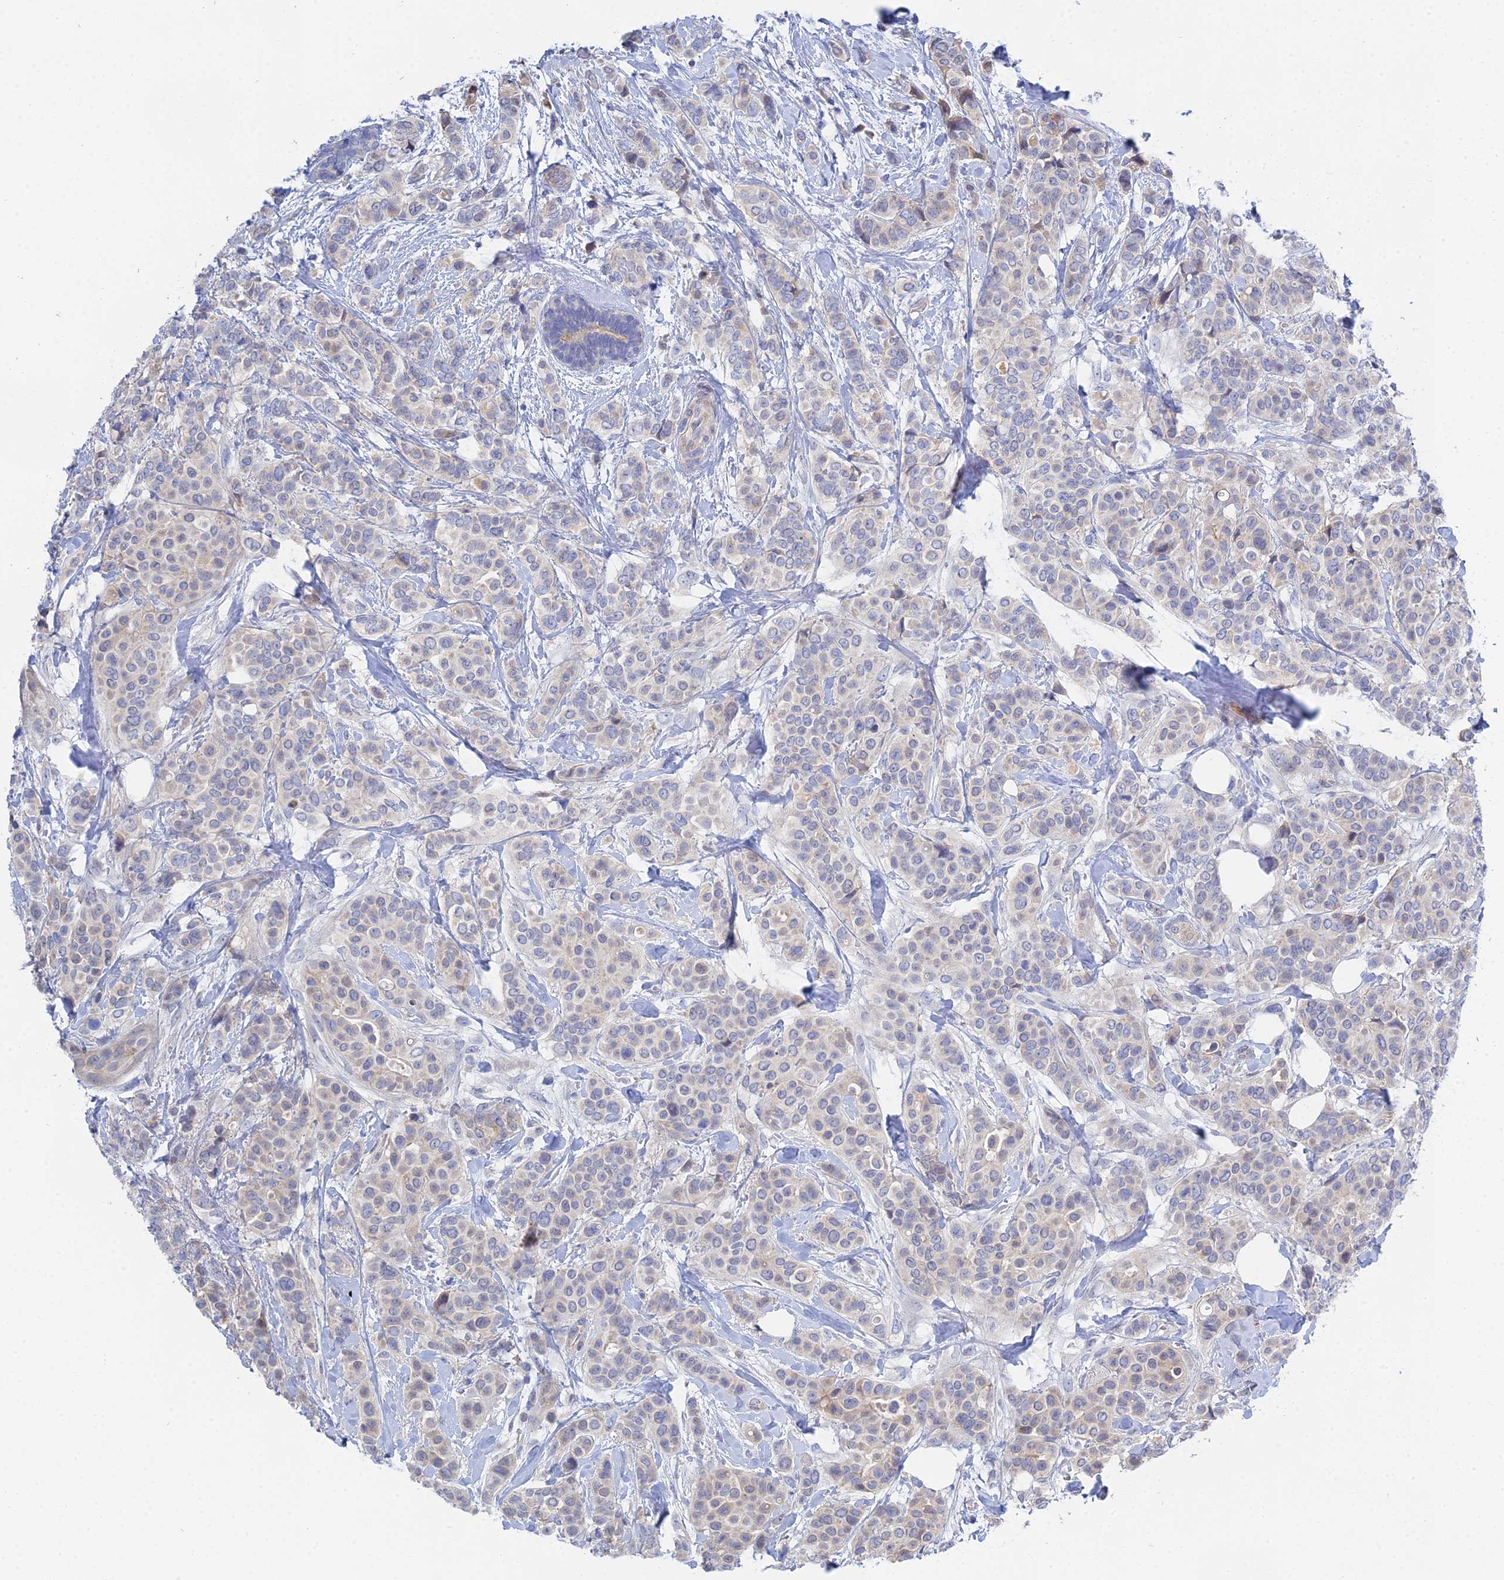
{"staining": {"intensity": "negative", "quantity": "none", "location": "none"}, "tissue": "breast cancer", "cell_type": "Tumor cells", "image_type": "cancer", "snomed": [{"axis": "morphology", "description": "Lobular carcinoma"}, {"axis": "topography", "description": "Breast"}], "caption": "This micrograph is of breast cancer (lobular carcinoma) stained with immunohistochemistry to label a protein in brown with the nuclei are counter-stained blue. There is no expression in tumor cells. Nuclei are stained in blue.", "gene": "DNAH14", "patient": {"sex": "female", "age": 51}}